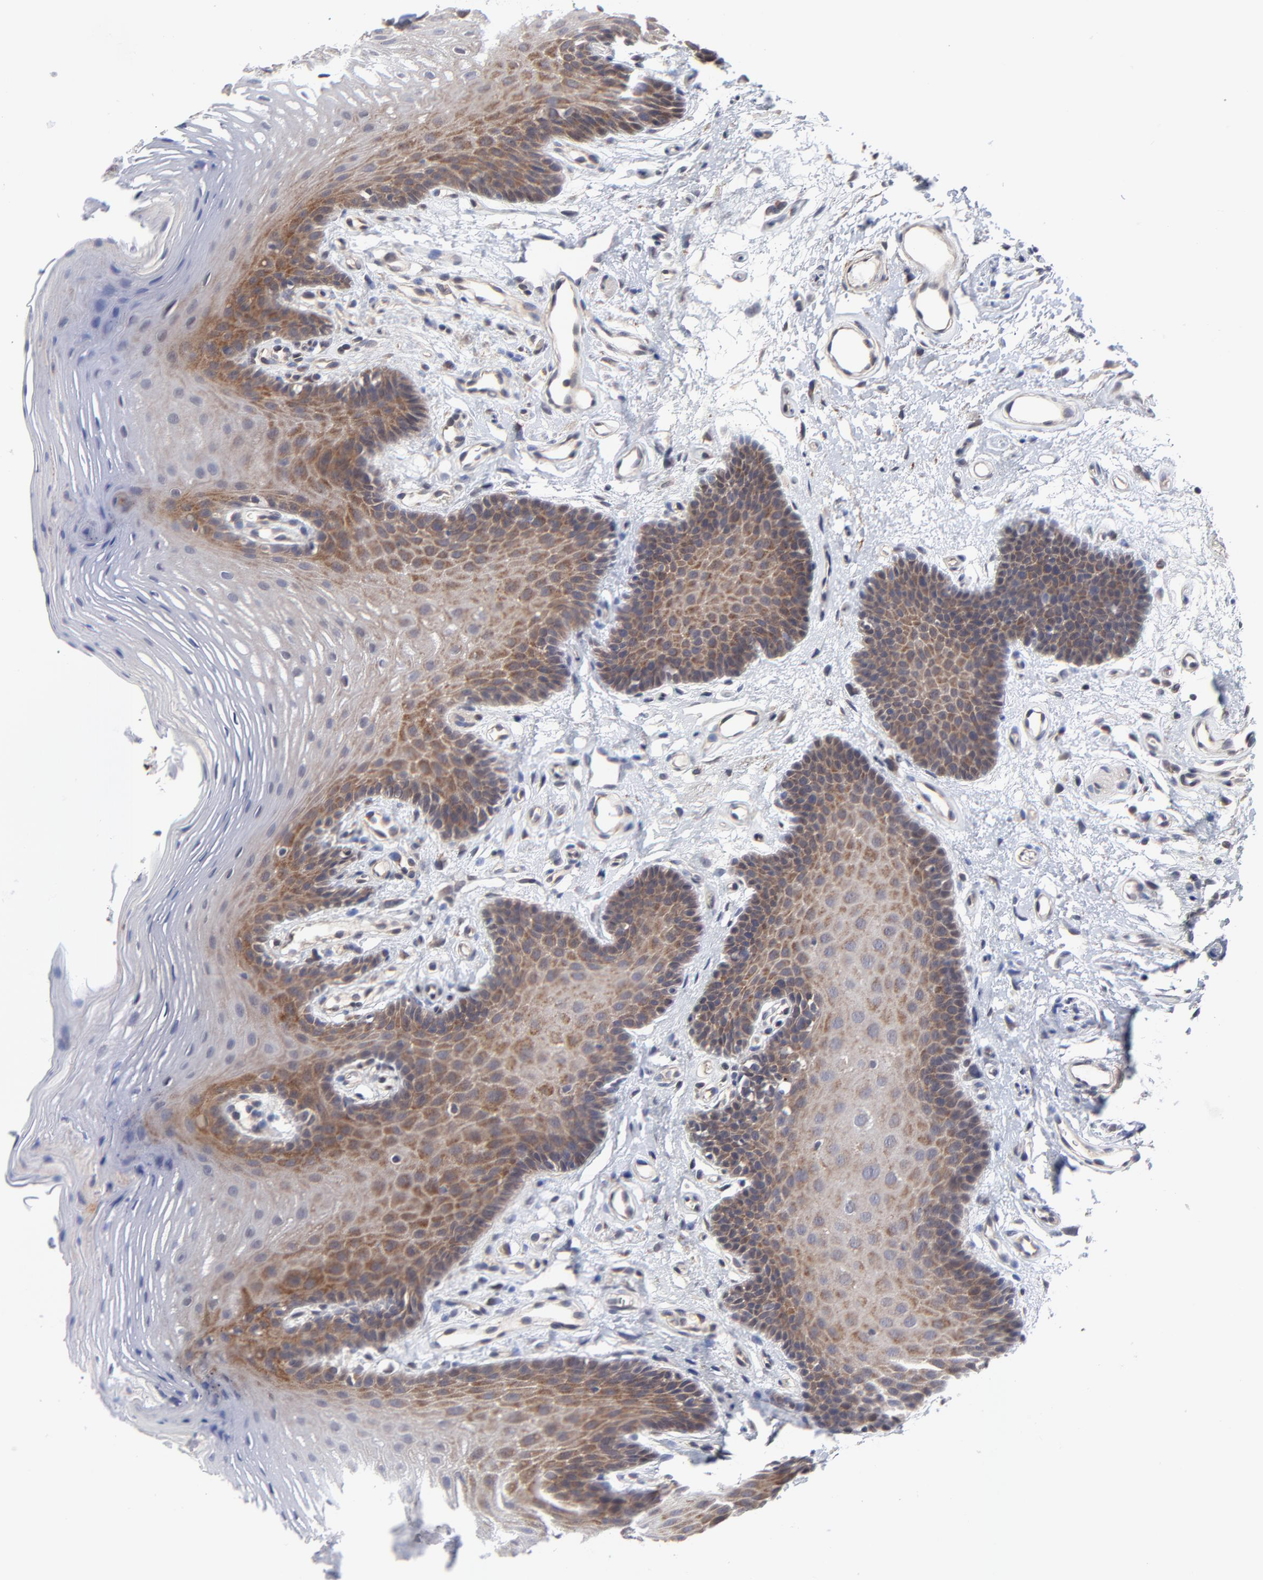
{"staining": {"intensity": "moderate", "quantity": "25%-75%", "location": "cytoplasmic/membranous"}, "tissue": "oral mucosa", "cell_type": "Squamous epithelial cells", "image_type": "normal", "snomed": [{"axis": "morphology", "description": "Normal tissue, NOS"}, {"axis": "topography", "description": "Oral tissue"}], "caption": "Human oral mucosa stained with a brown dye demonstrates moderate cytoplasmic/membranous positive staining in about 25%-75% of squamous epithelial cells.", "gene": "ZNF157", "patient": {"sex": "male", "age": 62}}